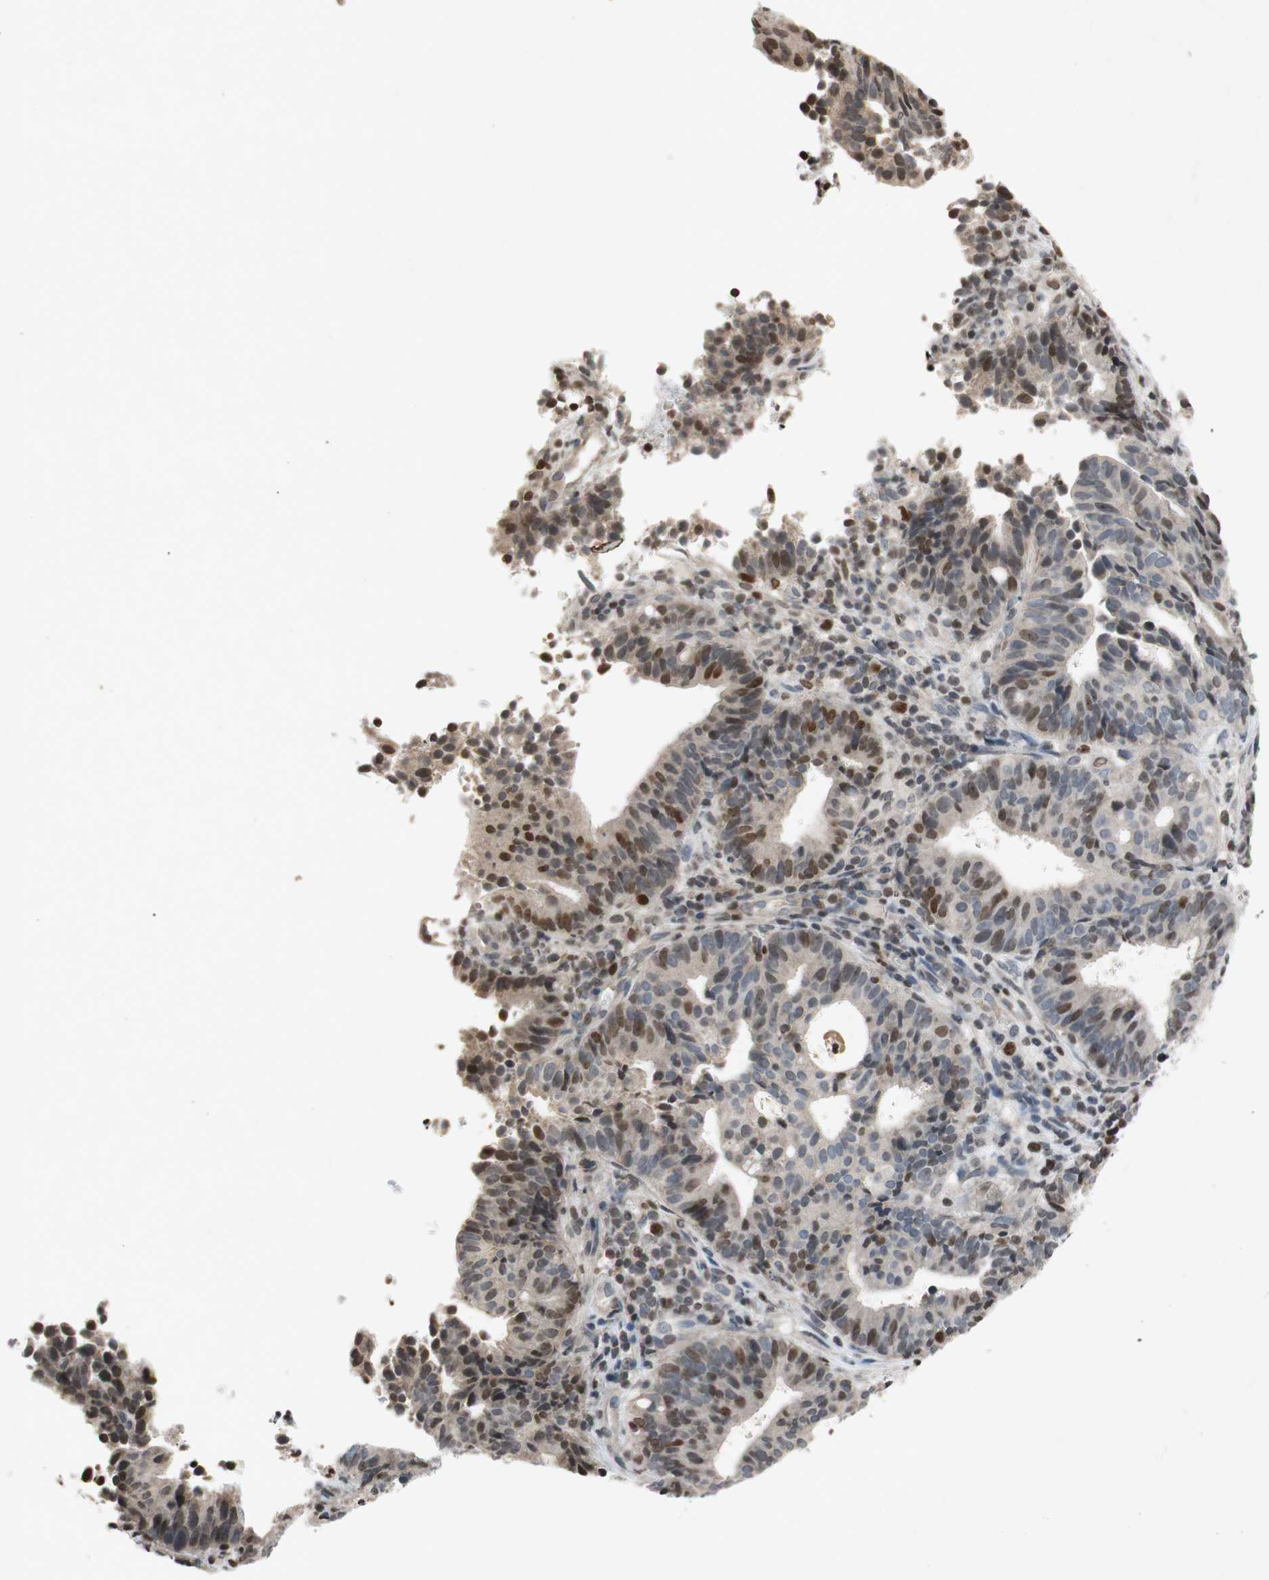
{"staining": {"intensity": "moderate", "quantity": "<25%", "location": "cytoplasmic/membranous,nuclear"}, "tissue": "endometrial cancer", "cell_type": "Tumor cells", "image_type": "cancer", "snomed": [{"axis": "morphology", "description": "Adenocarcinoma, NOS"}, {"axis": "topography", "description": "Uterus"}], "caption": "This image reveals IHC staining of endometrial cancer (adenocarcinoma), with low moderate cytoplasmic/membranous and nuclear positivity in approximately <25% of tumor cells.", "gene": "MCM6", "patient": {"sex": "female", "age": 83}}